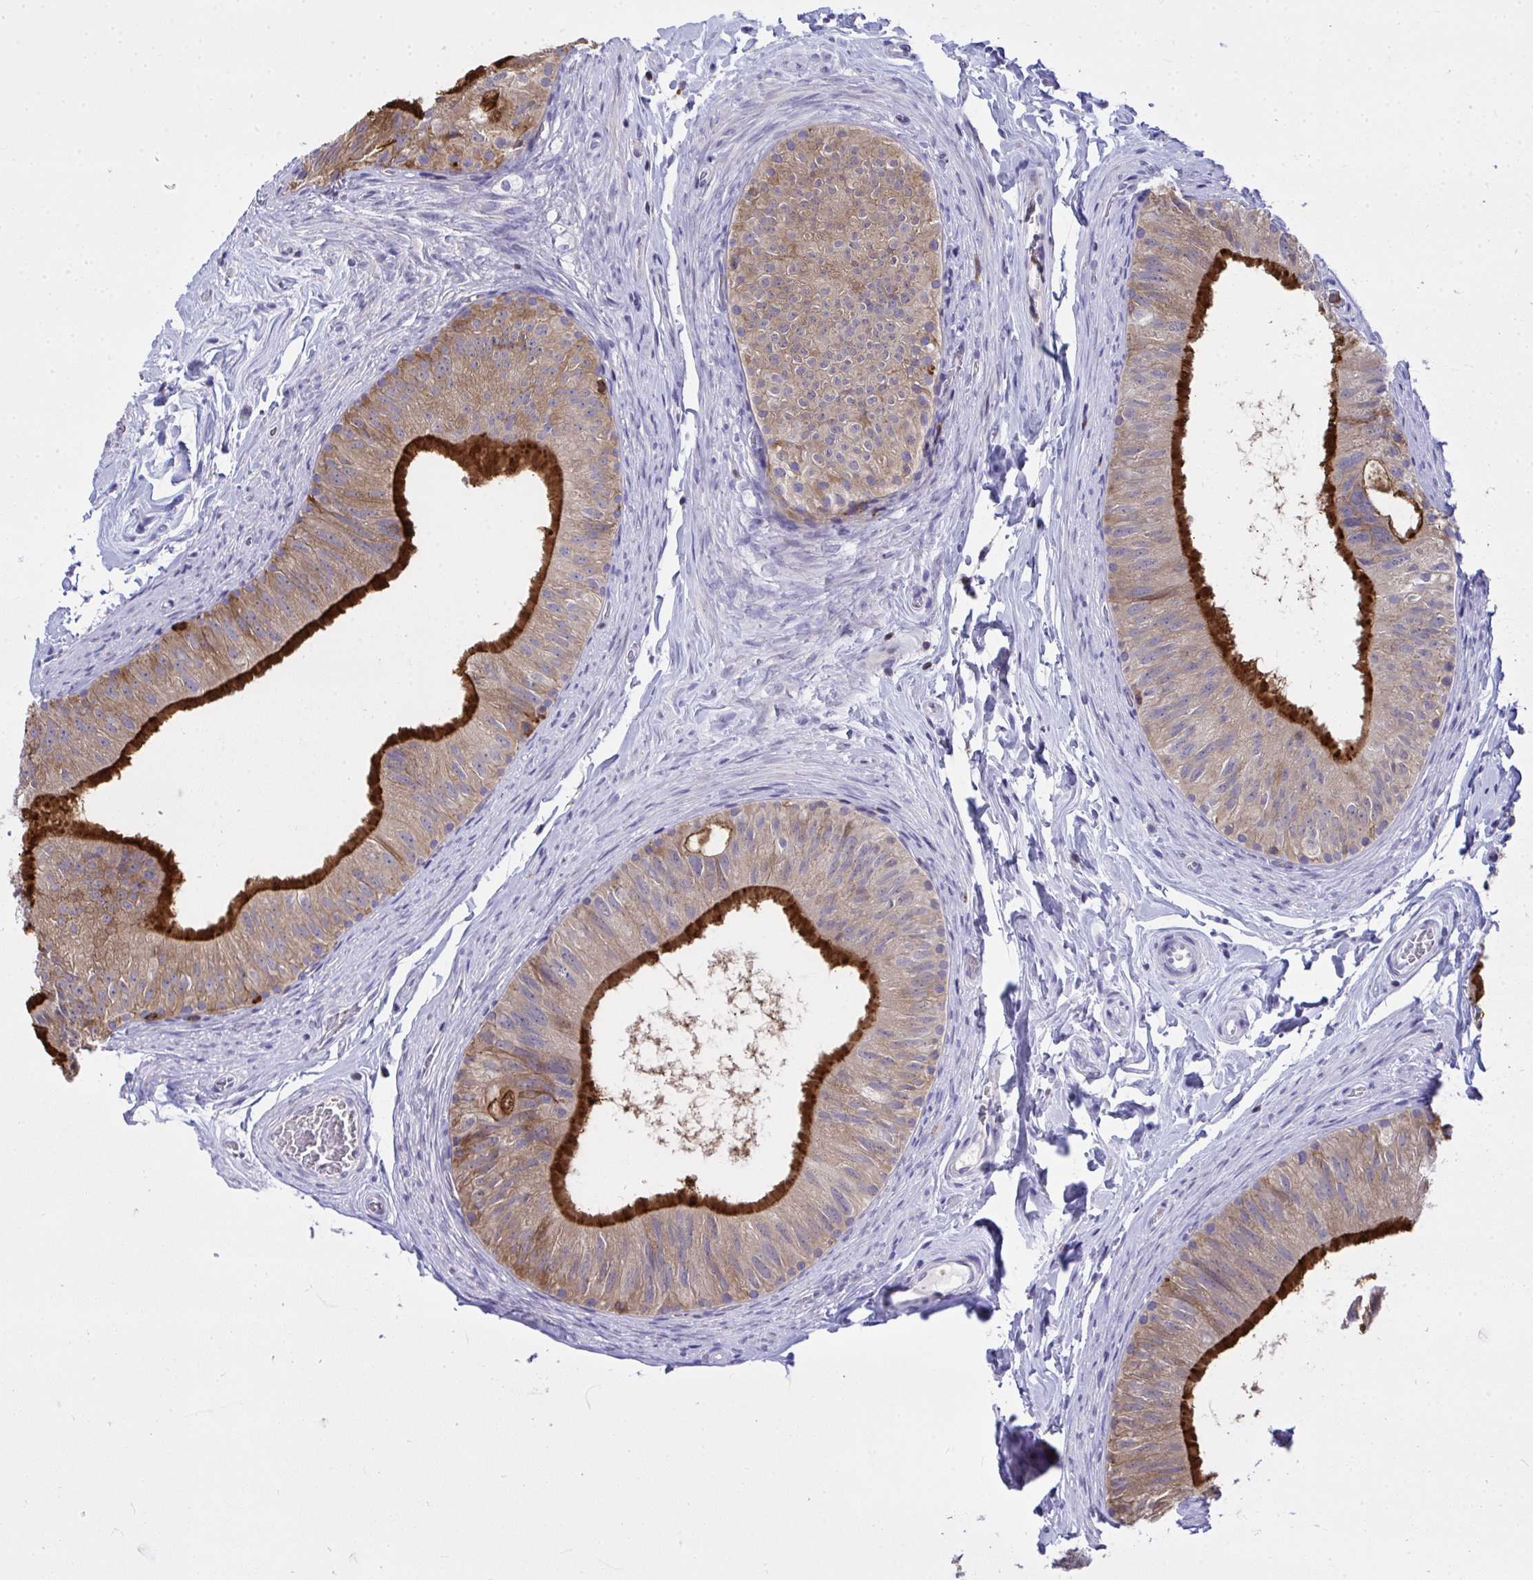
{"staining": {"intensity": "strong", "quantity": ">75%", "location": "cytoplasmic/membranous"}, "tissue": "epididymis", "cell_type": "Glandular cells", "image_type": "normal", "snomed": [{"axis": "morphology", "description": "Normal tissue, NOS"}, {"axis": "topography", "description": "Epididymis, spermatic cord, NOS"}, {"axis": "topography", "description": "Epididymis"}], "caption": "Human epididymis stained with a brown dye exhibits strong cytoplasmic/membranous positive positivity in about >75% of glandular cells.", "gene": "AP5M1", "patient": {"sex": "male", "age": 31}}